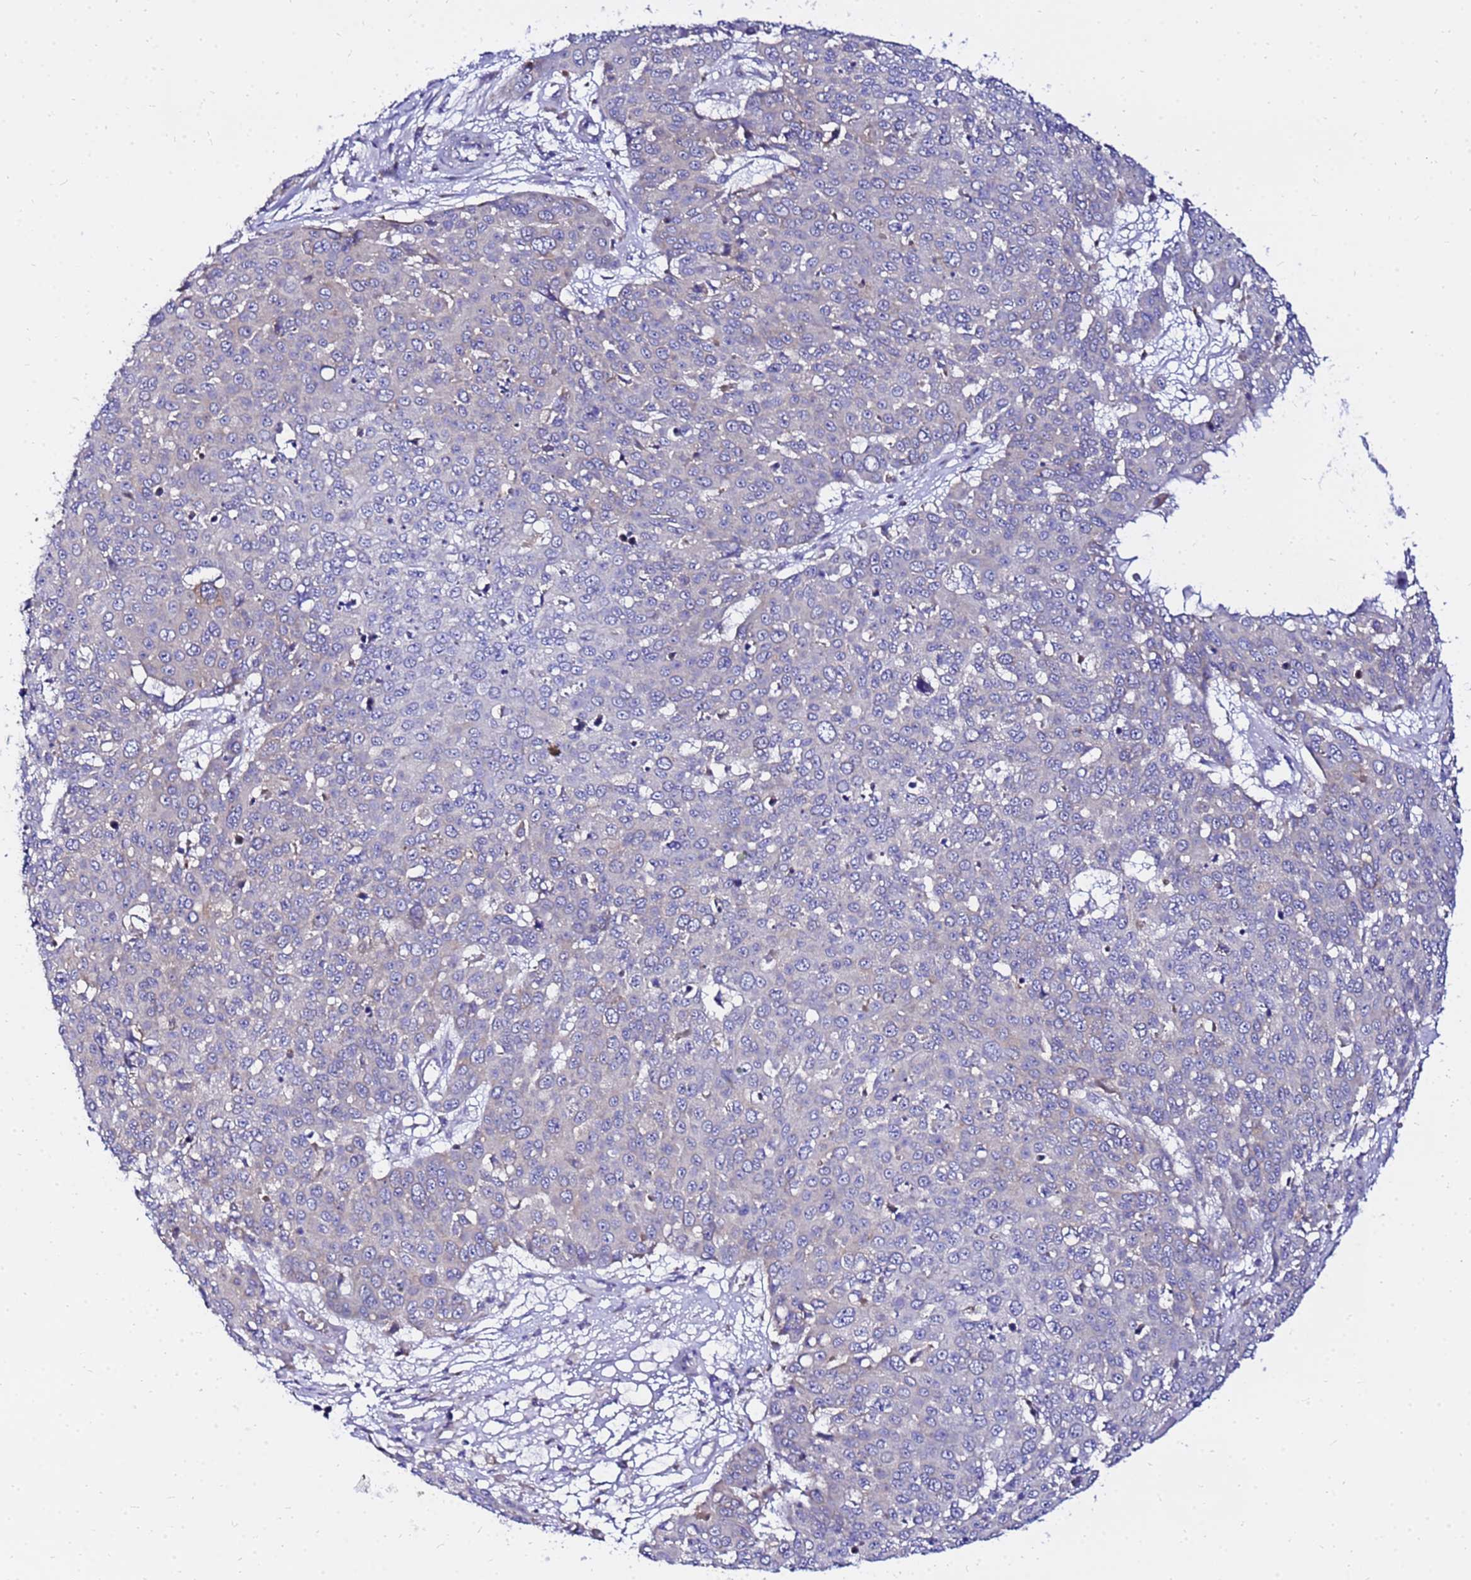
{"staining": {"intensity": "negative", "quantity": "none", "location": "none"}, "tissue": "skin cancer", "cell_type": "Tumor cells", "image_type": "cancer", "snomed": [{"axis": "morphology", "description": "Squamous cell carcinoma, NOS"}, {"axis": "topography", "description": "Skin"}], "caption": "High magnification brightfield microscopy of skin squamous cell carcinoma stained with DAB (3,3'-diaminobenzidine) (brown) and counterstained with hematoxylin (blue): tumor cells show no significant expression.", "gene": "HERC5", "patient": {"sex": "male", "age": 71}}